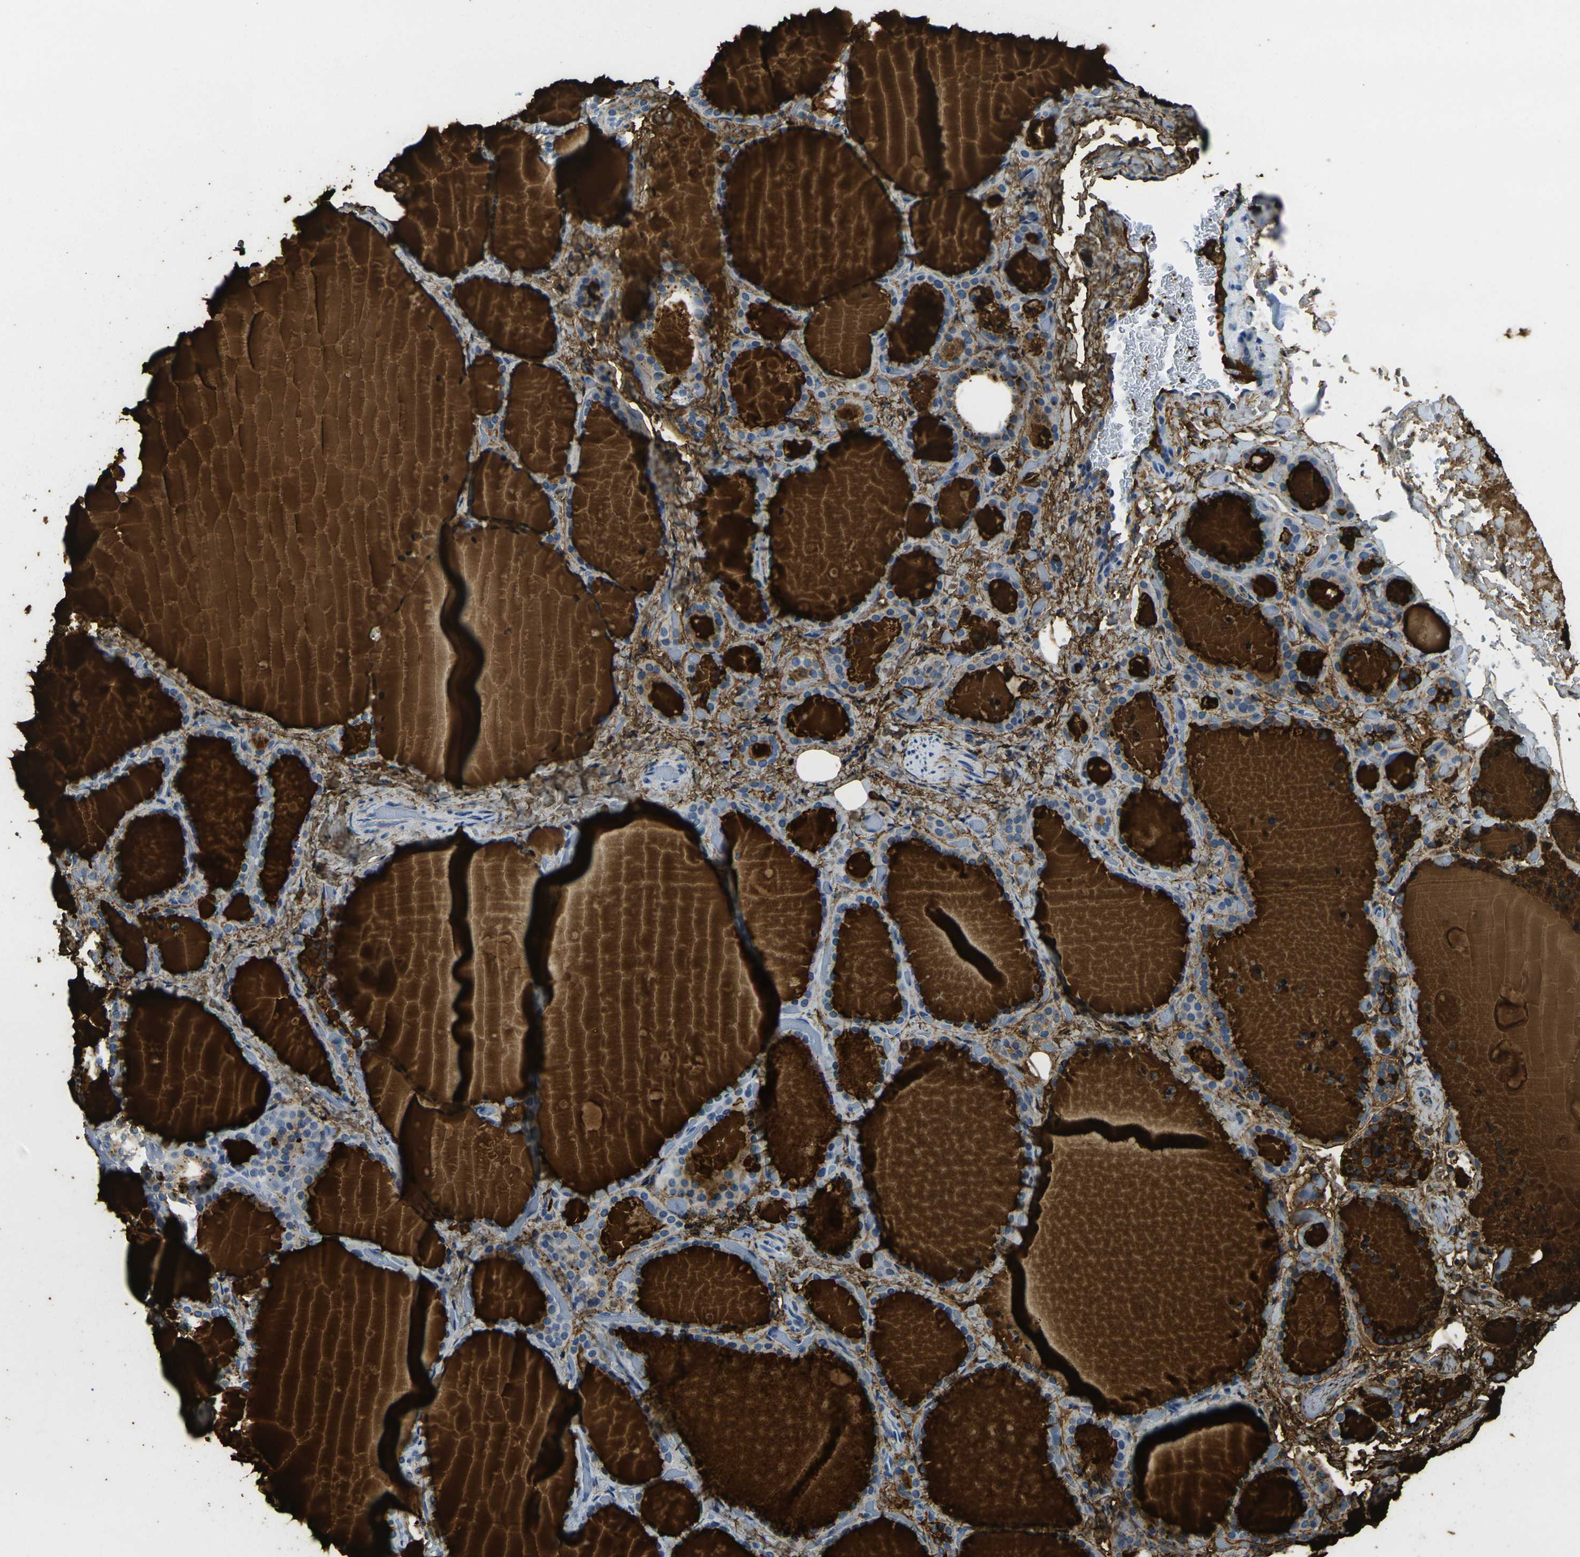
{"staining": {"intensity": "moderate", "quantity": "<25%", "location": "cytoplasmic/membranous"}, "tissue": "thyroid gland", "cell_type": "Glandular cells", "image_type": "normal", "snomed": [{"axis": "morphology", "description": "Normal tissue, NOS"}, {"axis": "topography", "description": "Thyroid gland"}], "caption": "Protein analysis of normal thyroid gland displays moderate cytoplasmic/membranous positivity in approximately <25% of glandular cells.", "gene": "GPR15", "patient": {"sex": "female", "age": 44}}